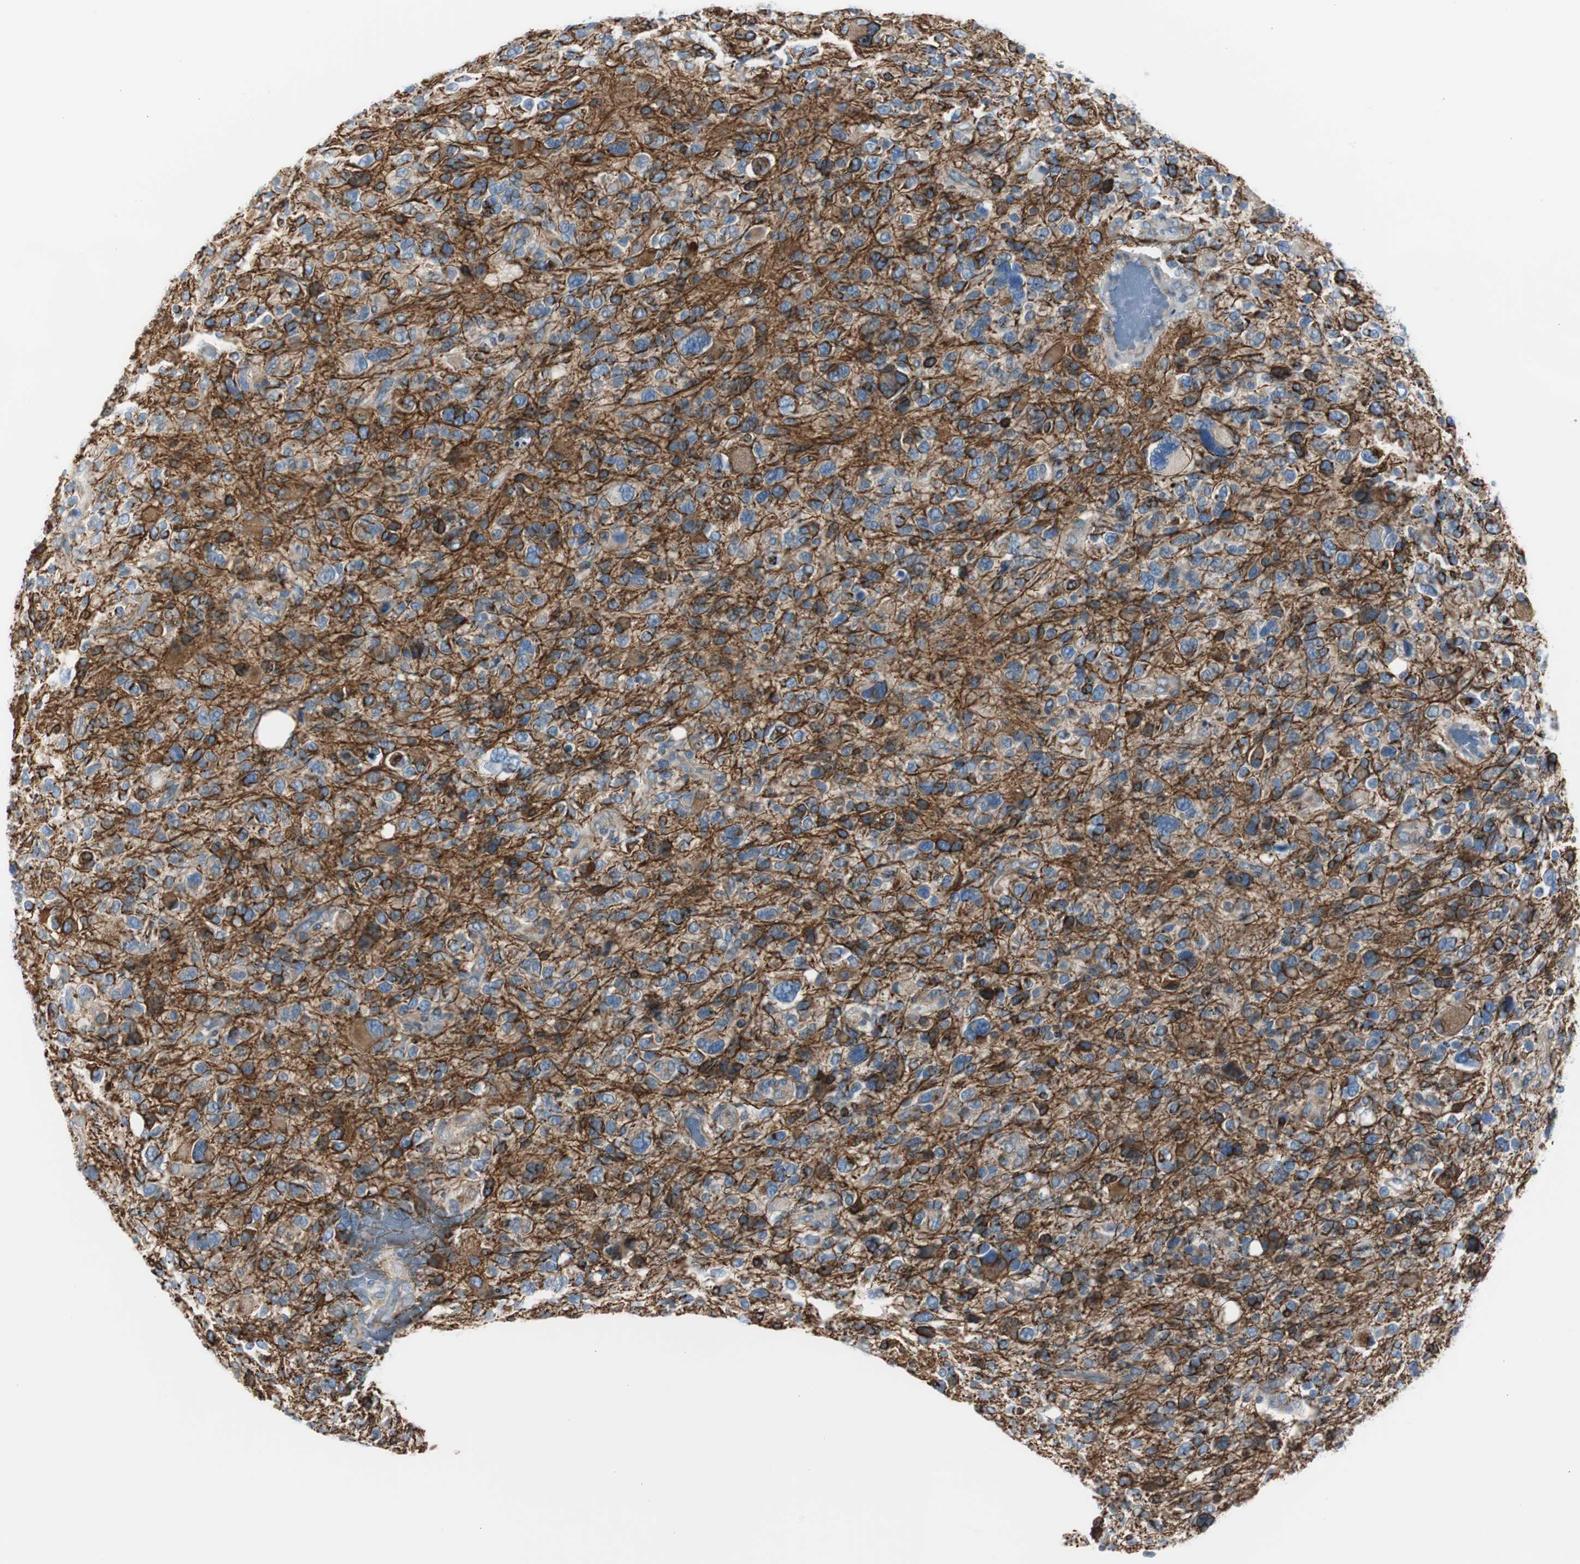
{"staining": {"intensity": "moderate", "quantity": ">75%", "location": "cytoplasmic/membranous"}, "tissue": "glioma", "cell_type": "Tumor cells", "image_type": "cancer", "snomed": [{"axis": "morphology", "description": "Glioma, malignant, High grade"}, {"axis": "topography", "description": "Brain"}], "caption": "Immunohistochemical staining of human glioma shows medium levels of moderate cytoplasmic/membranous protein positivity in about >75% of tumor cells.", "gene": "RPS12", "patient": {"sex": "male", "age": 48}}